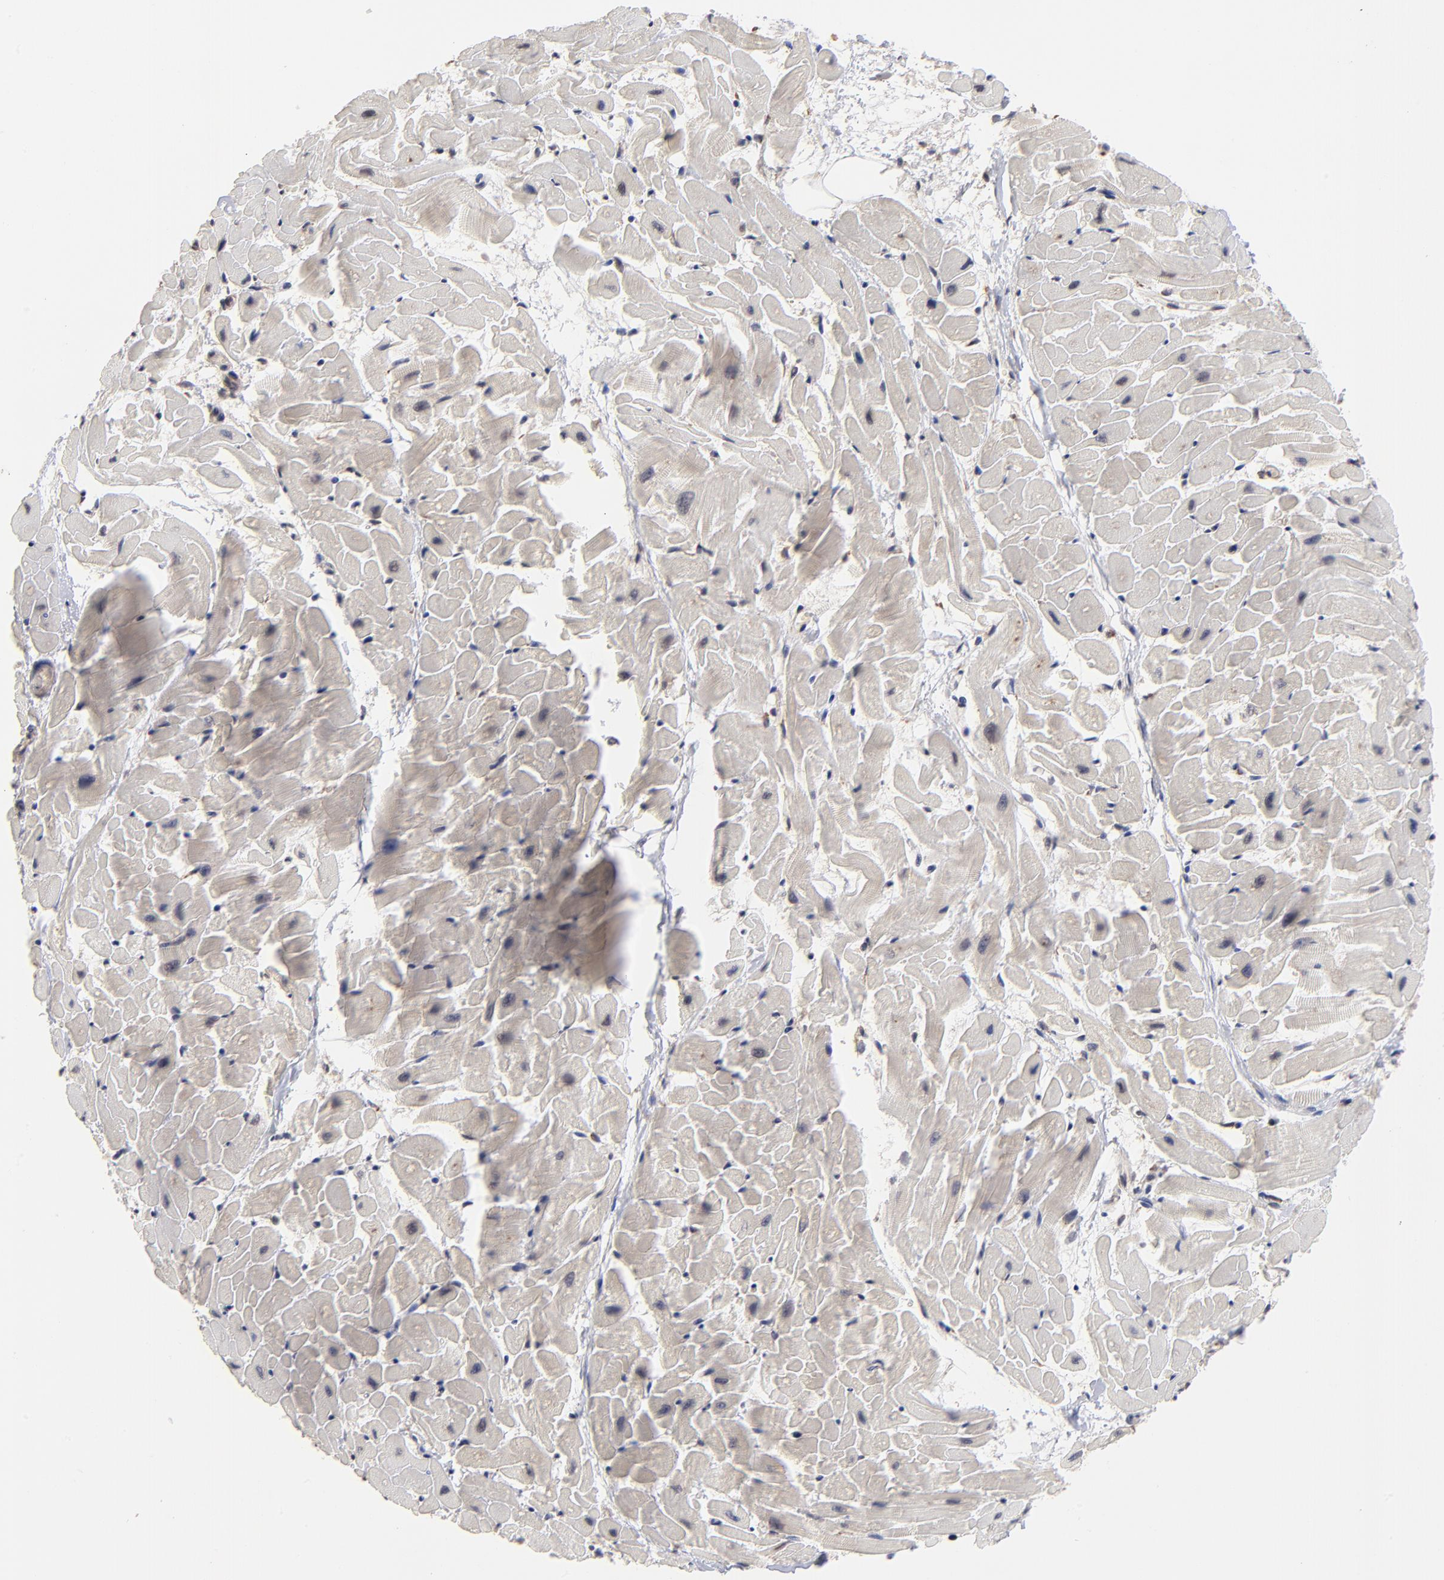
{"staining": {"intensity": "moderate", "quantity": "<25%", "location": "nuclear"}, "tissue": "heart muscle", "cell_type": "Cardiomyocytes", "image_type": "normal", "snomed": [{"axis": "morphology", "description": "Normal tissue, NOS"}, {"axis": "topography", "description": "Heart"}], "caption": "Immunohistochemical staining of benign heart muscle shows low levels of moderate nuclear expression in approximately <25% of cardiomyocytes. (IHC, brightfield microscopy, high magnification).", "gene": "BRPF1", "patient": {"sex": "female", "age": 19}}